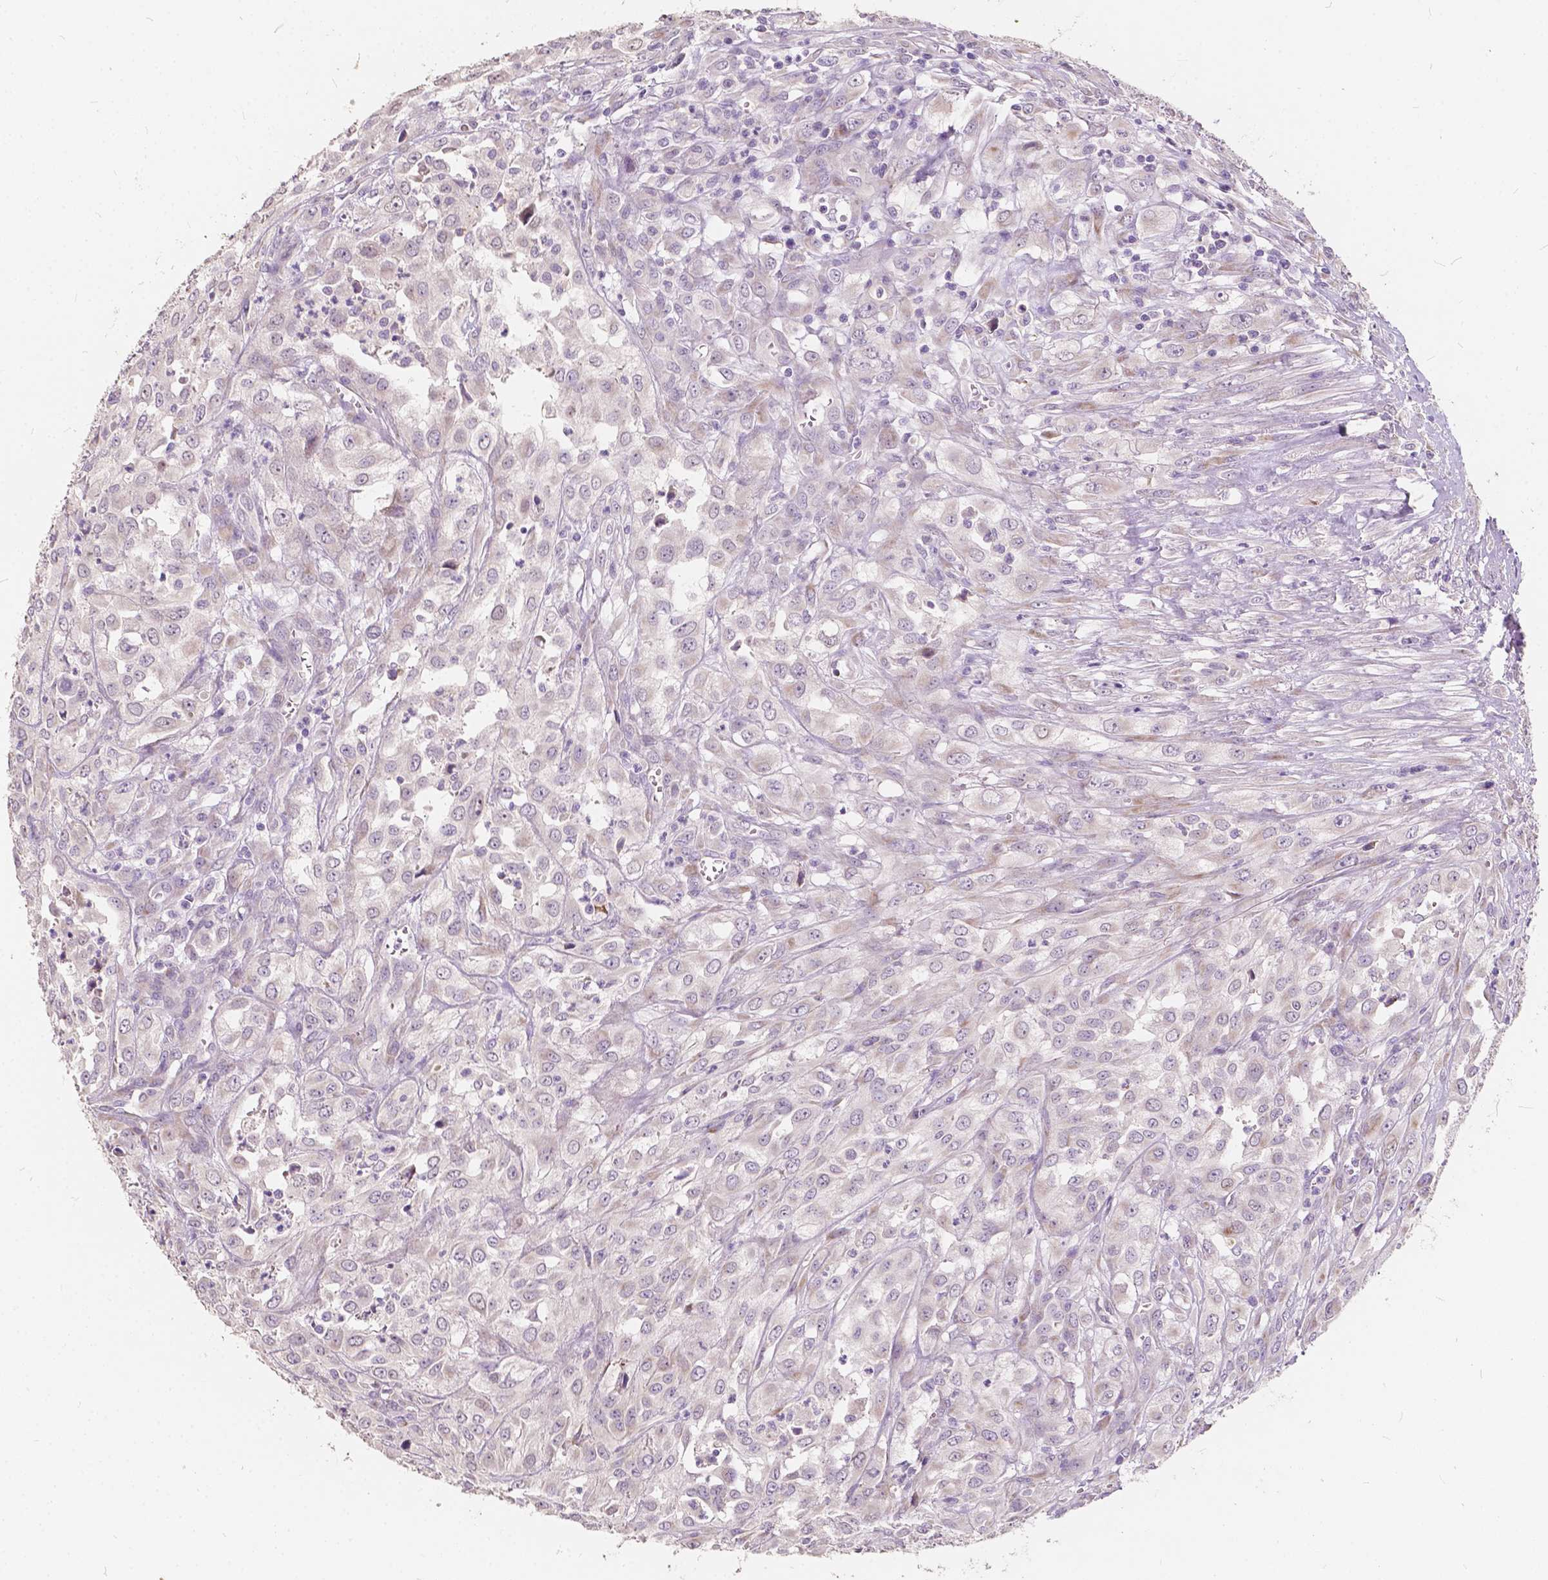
{"staining": {"intensity": "negative", "quantity": "none", "location": "none"}, "tissue": "urothelial cancer", "cell_type": "Tumor cells", "image_type": "cancer", "snomed": [{"axis": "morphology", "description": "Urothelial carcinoma, High grade"}, {"axis": "topography", "description": "Urinary bladder"}], "caption": "IHC image of urothelial carcinoma (high-grade) stained for a protein (brown), which reveals no positivity in tumor cells.", "gene": "SLC7A8", "patient": {"sex": "male", "age": 67}}